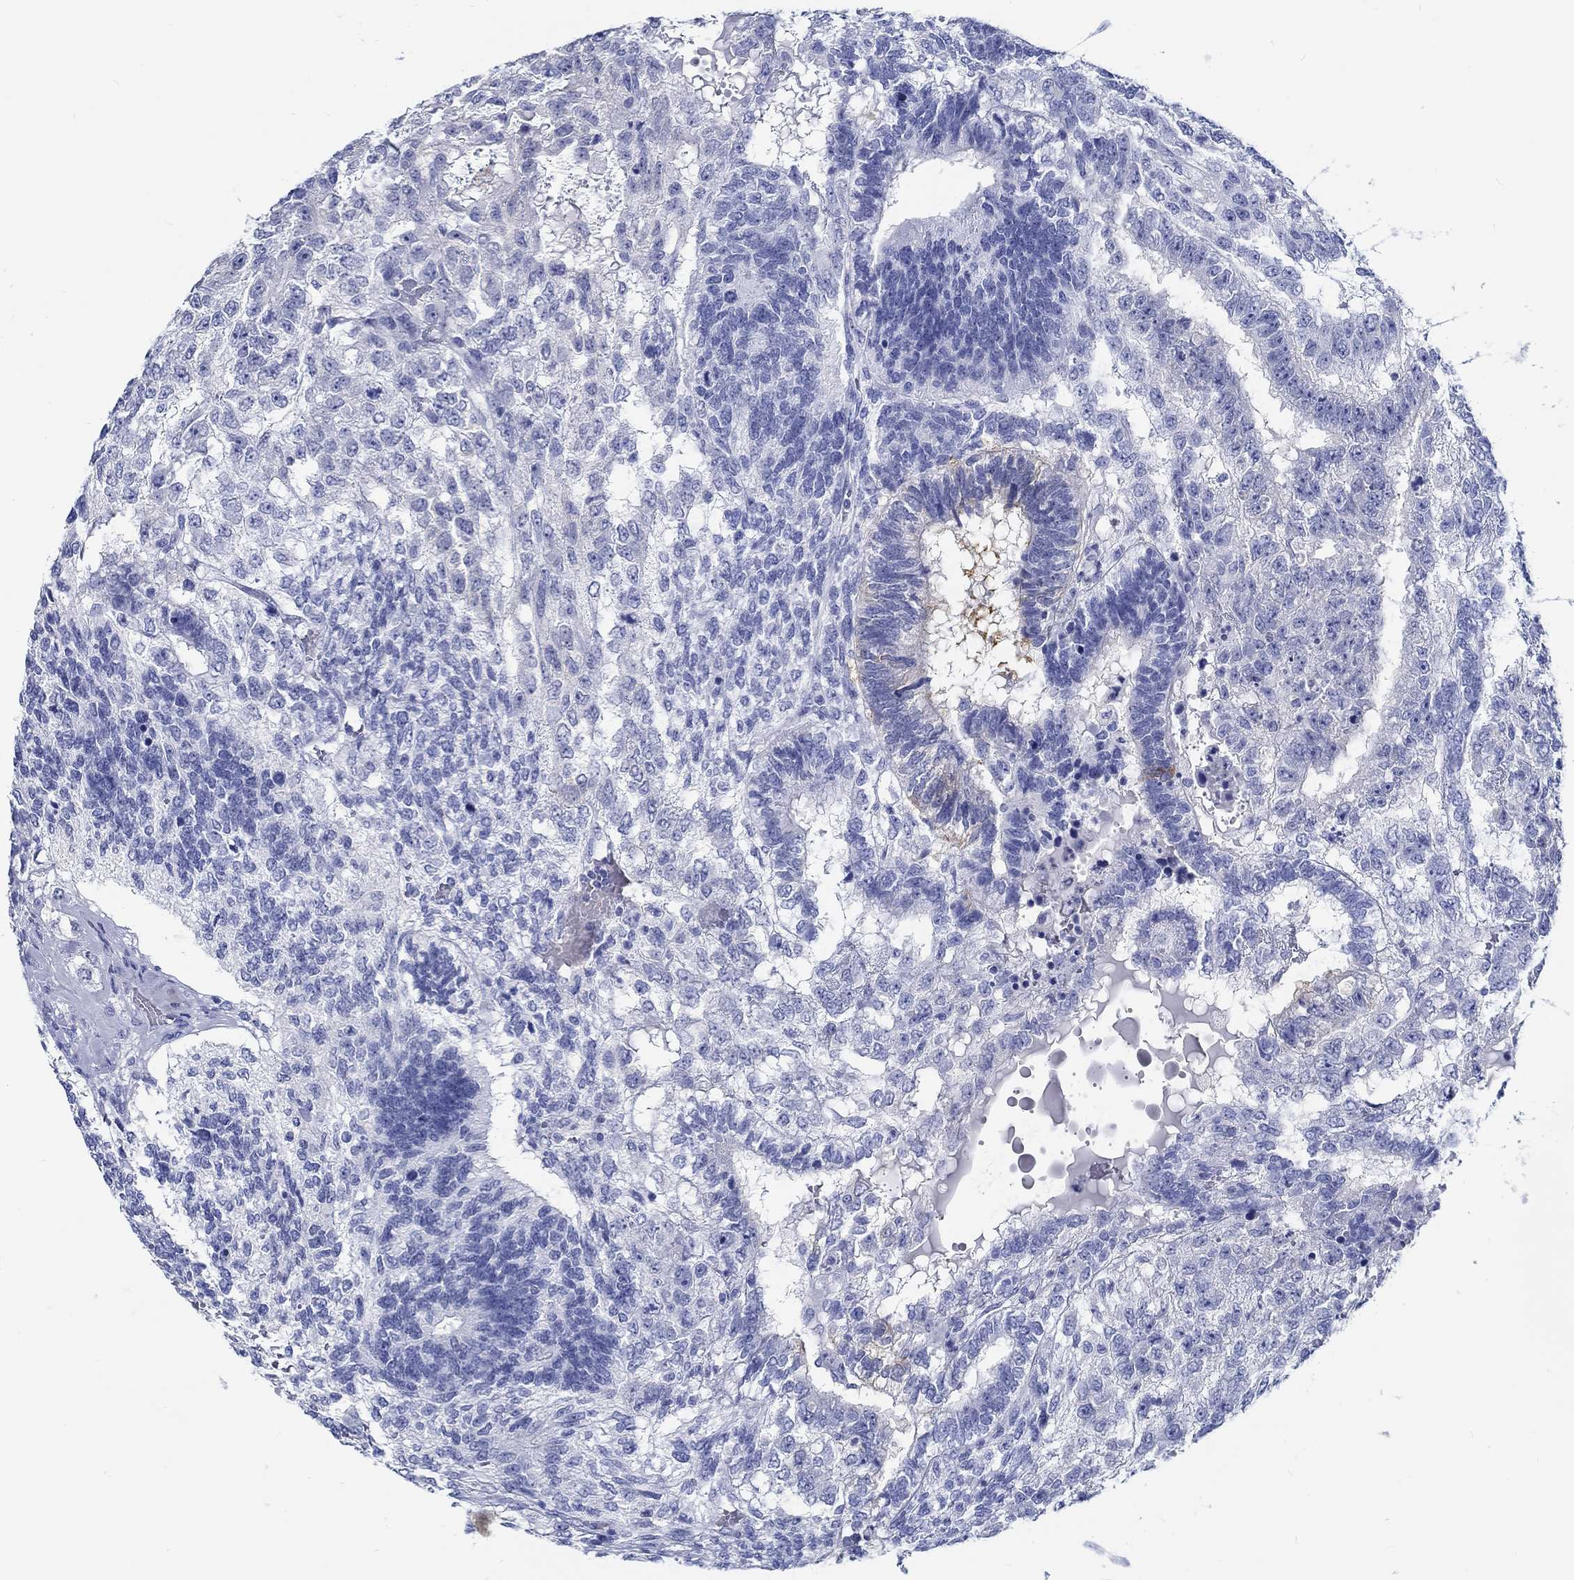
{"staining": {"intensity": "negative", "quantity": "none", "location": "none"}, "tissue": "testis cancer", "cell_type": "Tumor cells", "image_type": "cancer", "snomed": [{"axis": "morphology", "description": "Seminoma, NOS"}, {"axis": "morphology", "description": "Carcinoma, Embryonal, NOS"}, {"axis": "topography", "description": "Testis"}], "caption": "The micrograph displays no significant staining in tumor cells of embryonal carcinoma (testis).", "gene": "FBXO2", "patient": {"sex": "male", "age": 41}}